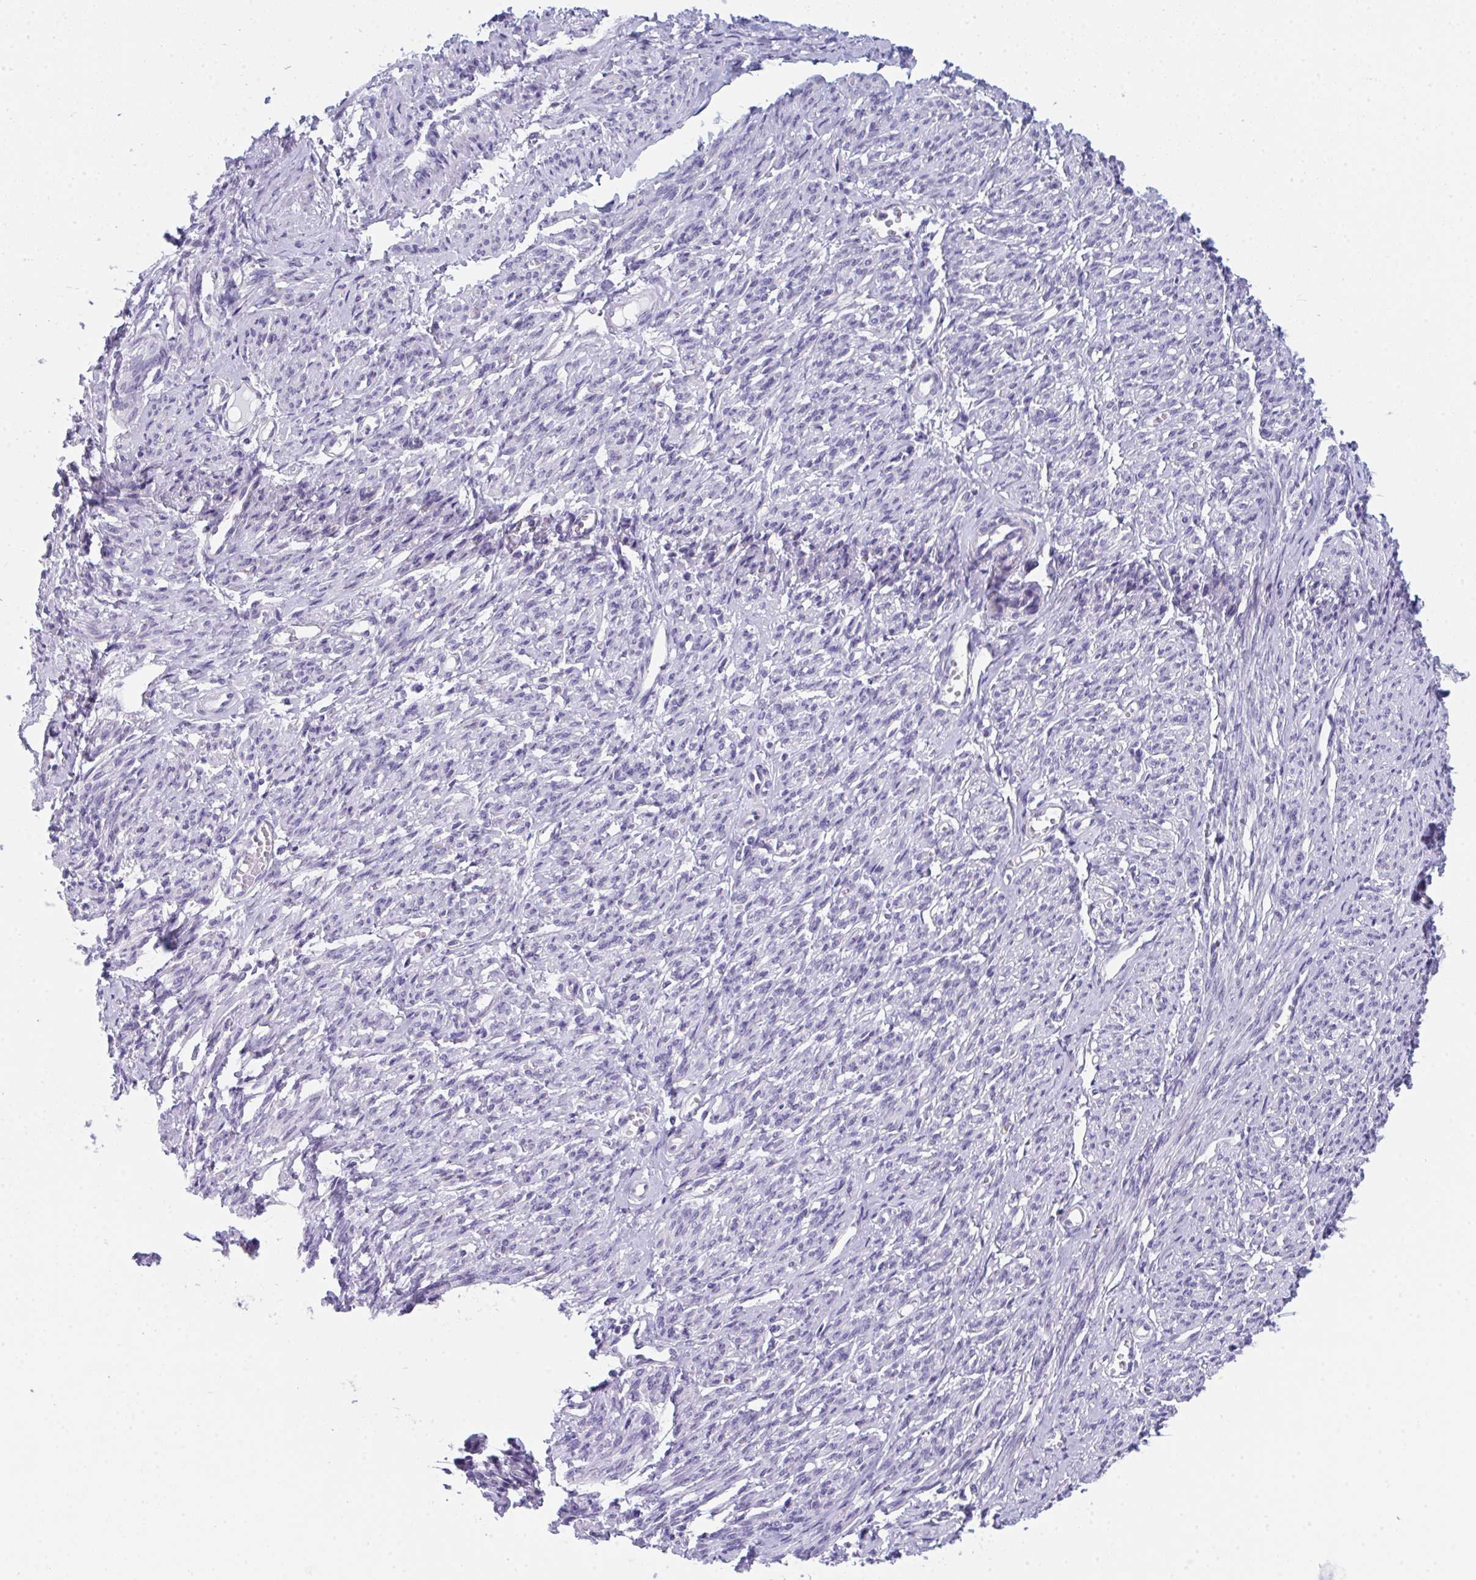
{"staining": {"intensity": "negative", "quantity": "none", "location": "none"}, "tissue": "smooth muscle", "cell_type": "Smooth muscle cells", "image_type": "normal", "snomed": [{"axis": "morphology", "description": "Normal tissue, NOS"}, {"axis": "topography", "description": "Smooth muscle"}], "caption": "Histopathology image shows no protein expression in smooth muscle cells of benign smooth muscle.", "gene": "CDK13", "patient": {"sex": "female", "age": 65}}